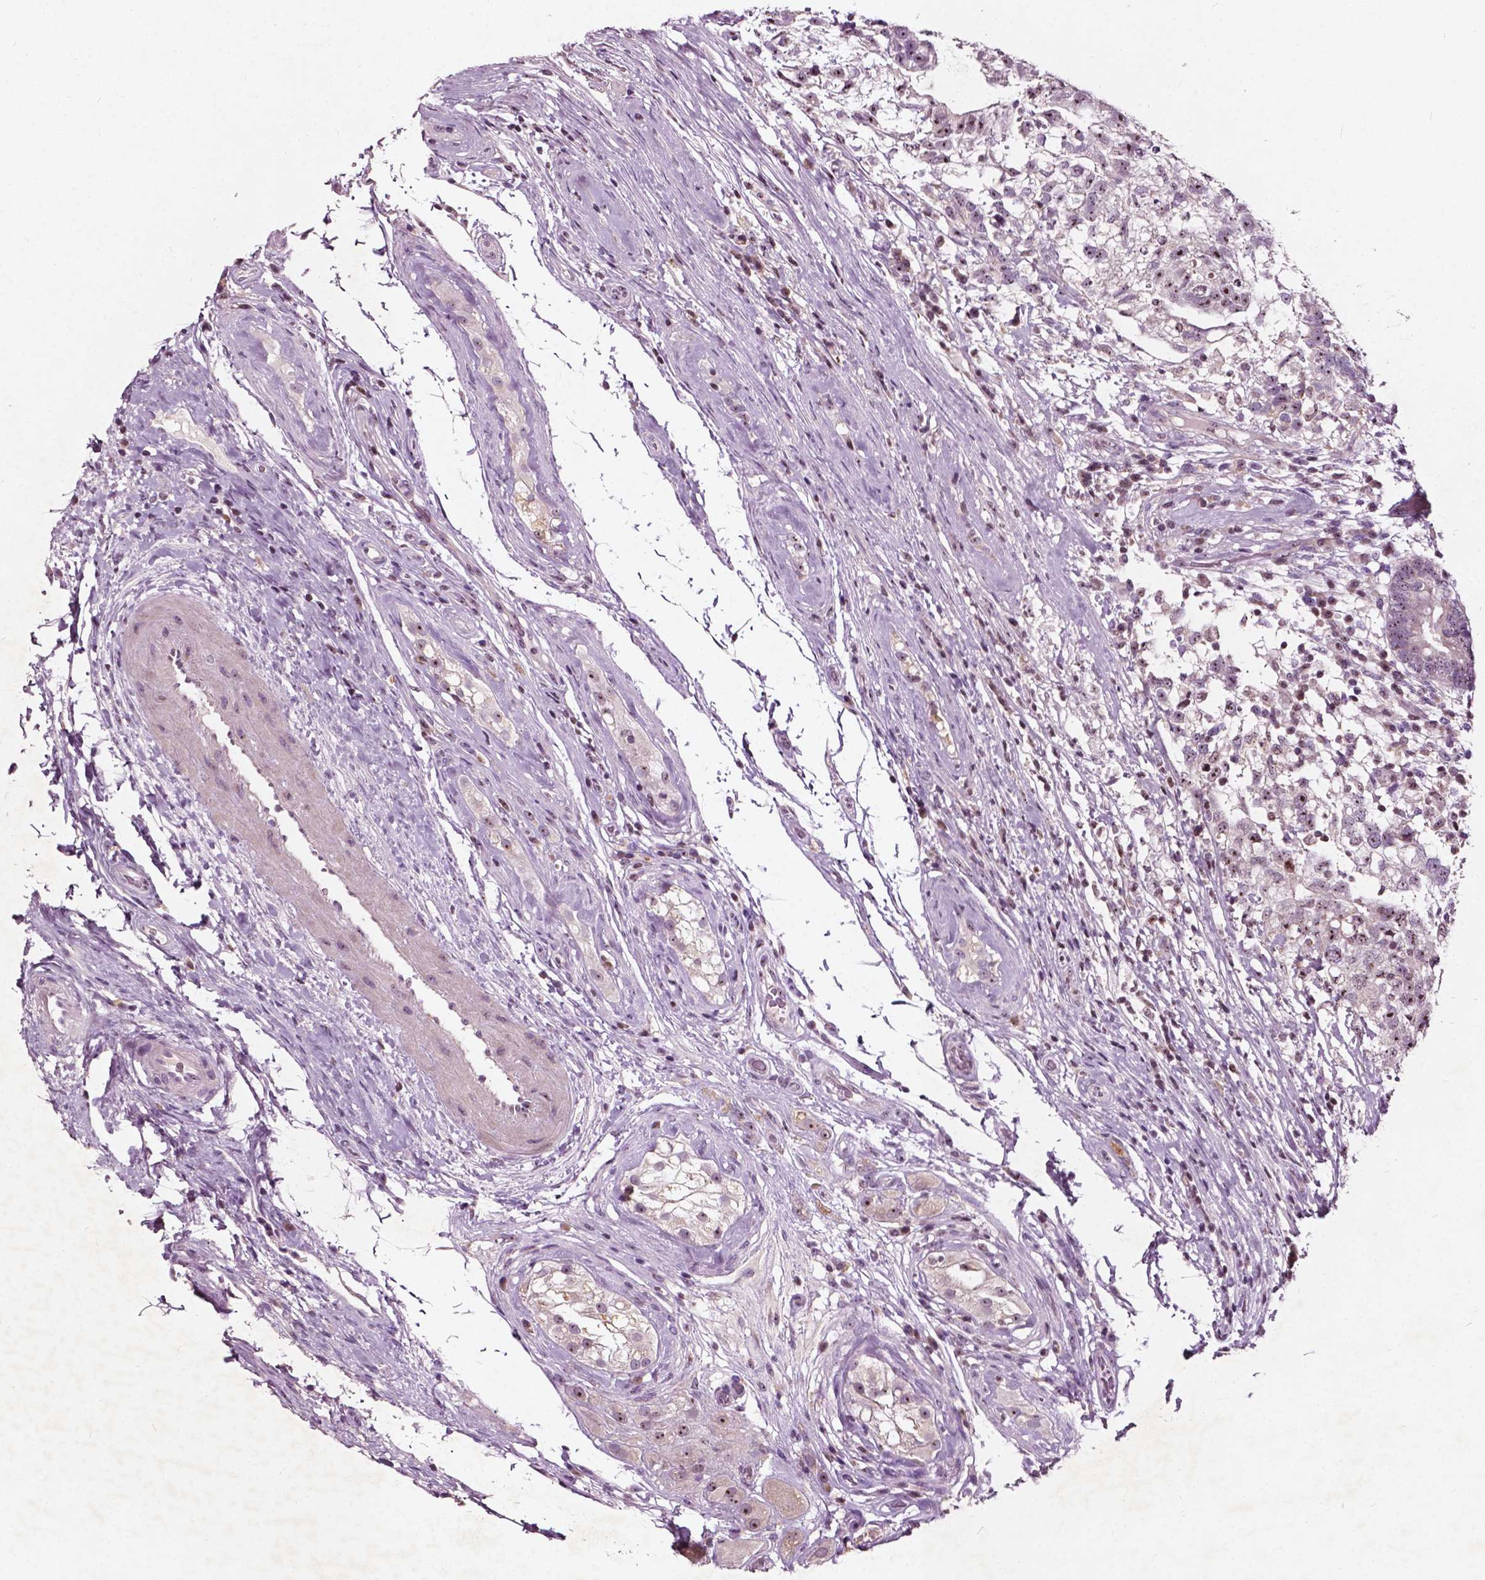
{"staining": {"intensity": "moderate", "quantity": ">75%", "location": "nuclear"}, "tissue": "testis cancer", "cell_type": "Tumor cells", "image_type": "cancer", "snomed": [{"axis": "morphology", "description": "Seminoma, NOS"}, {"axis": "morphology", "description": "Carcinoma, Embryonal, NOS"}, {"axis": "topography", "description": "Testis"}], "caption": "Immunohistochemical staining of testis embryonal carcinoma demonstrates medium levels of moderate nuclear positivity in about >75% of tumor cells. (Stains: DAB in brown, nuclei in blue, Microscopy: brightfield microscopy at high magnification).", "gene": "ODF3L2", "patient": {"sex": "male", "age": 41}}